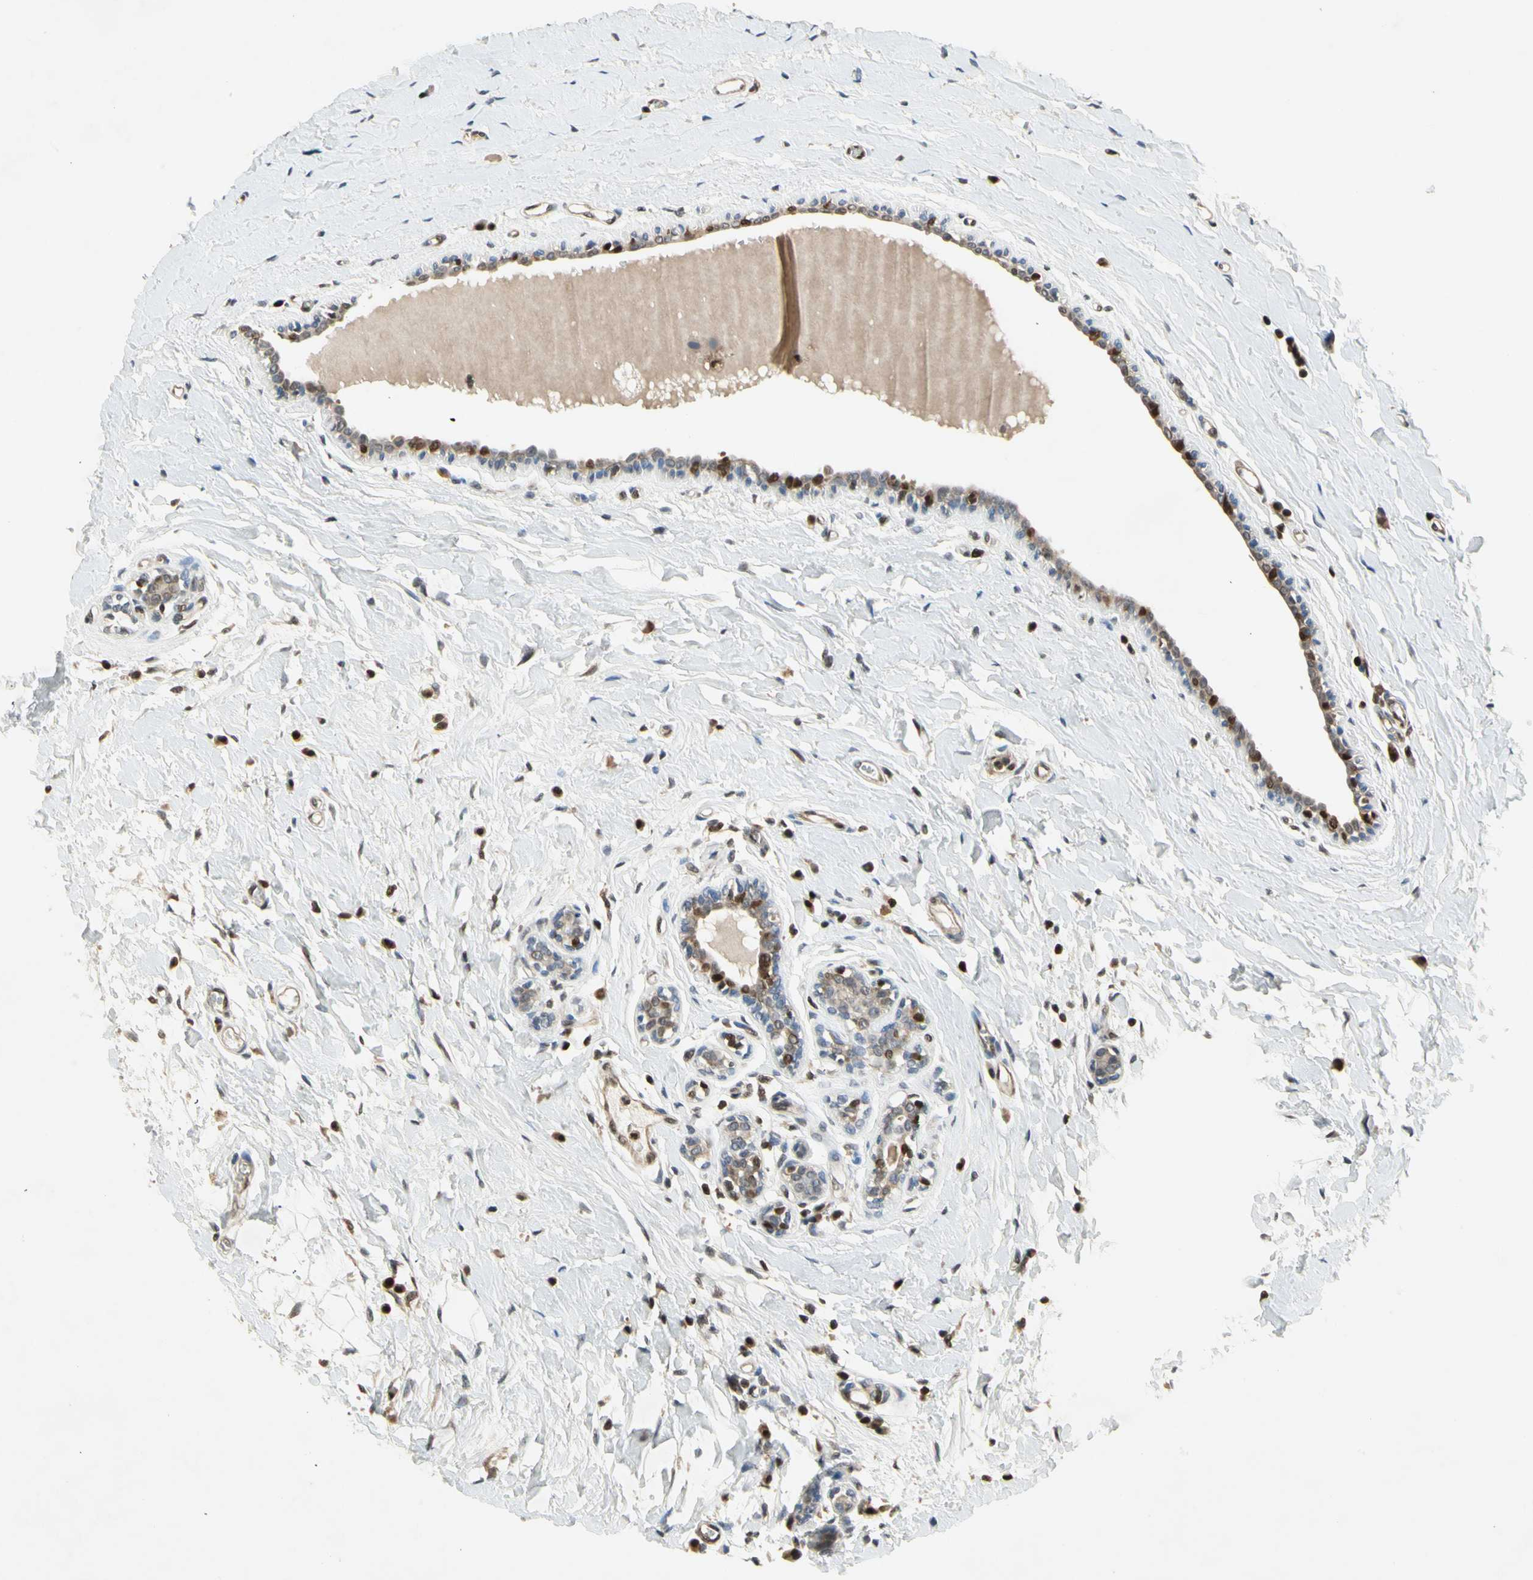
{"staining": {"intensity": "moderate", "quantity": "25%-75%", "location": "nuclear"}, "tissue": "breast cancer", "cell_type": "Tumor cells", "image_type": "cancer", "snomed": [{"axis": "morphology", "description": "Normal tissue, NOS"}, {"axis": "morphology", "description": "Duct carcinoma"}, {"axis": "topography", "description": "Breast"}], "caption": "Human breast cancer stained with a brown dye displays moderate nuclear positive staining in about 25%-75% of tumor cells.", "gene": "GSR", "patient": {"sex": "female", "age": 40}}